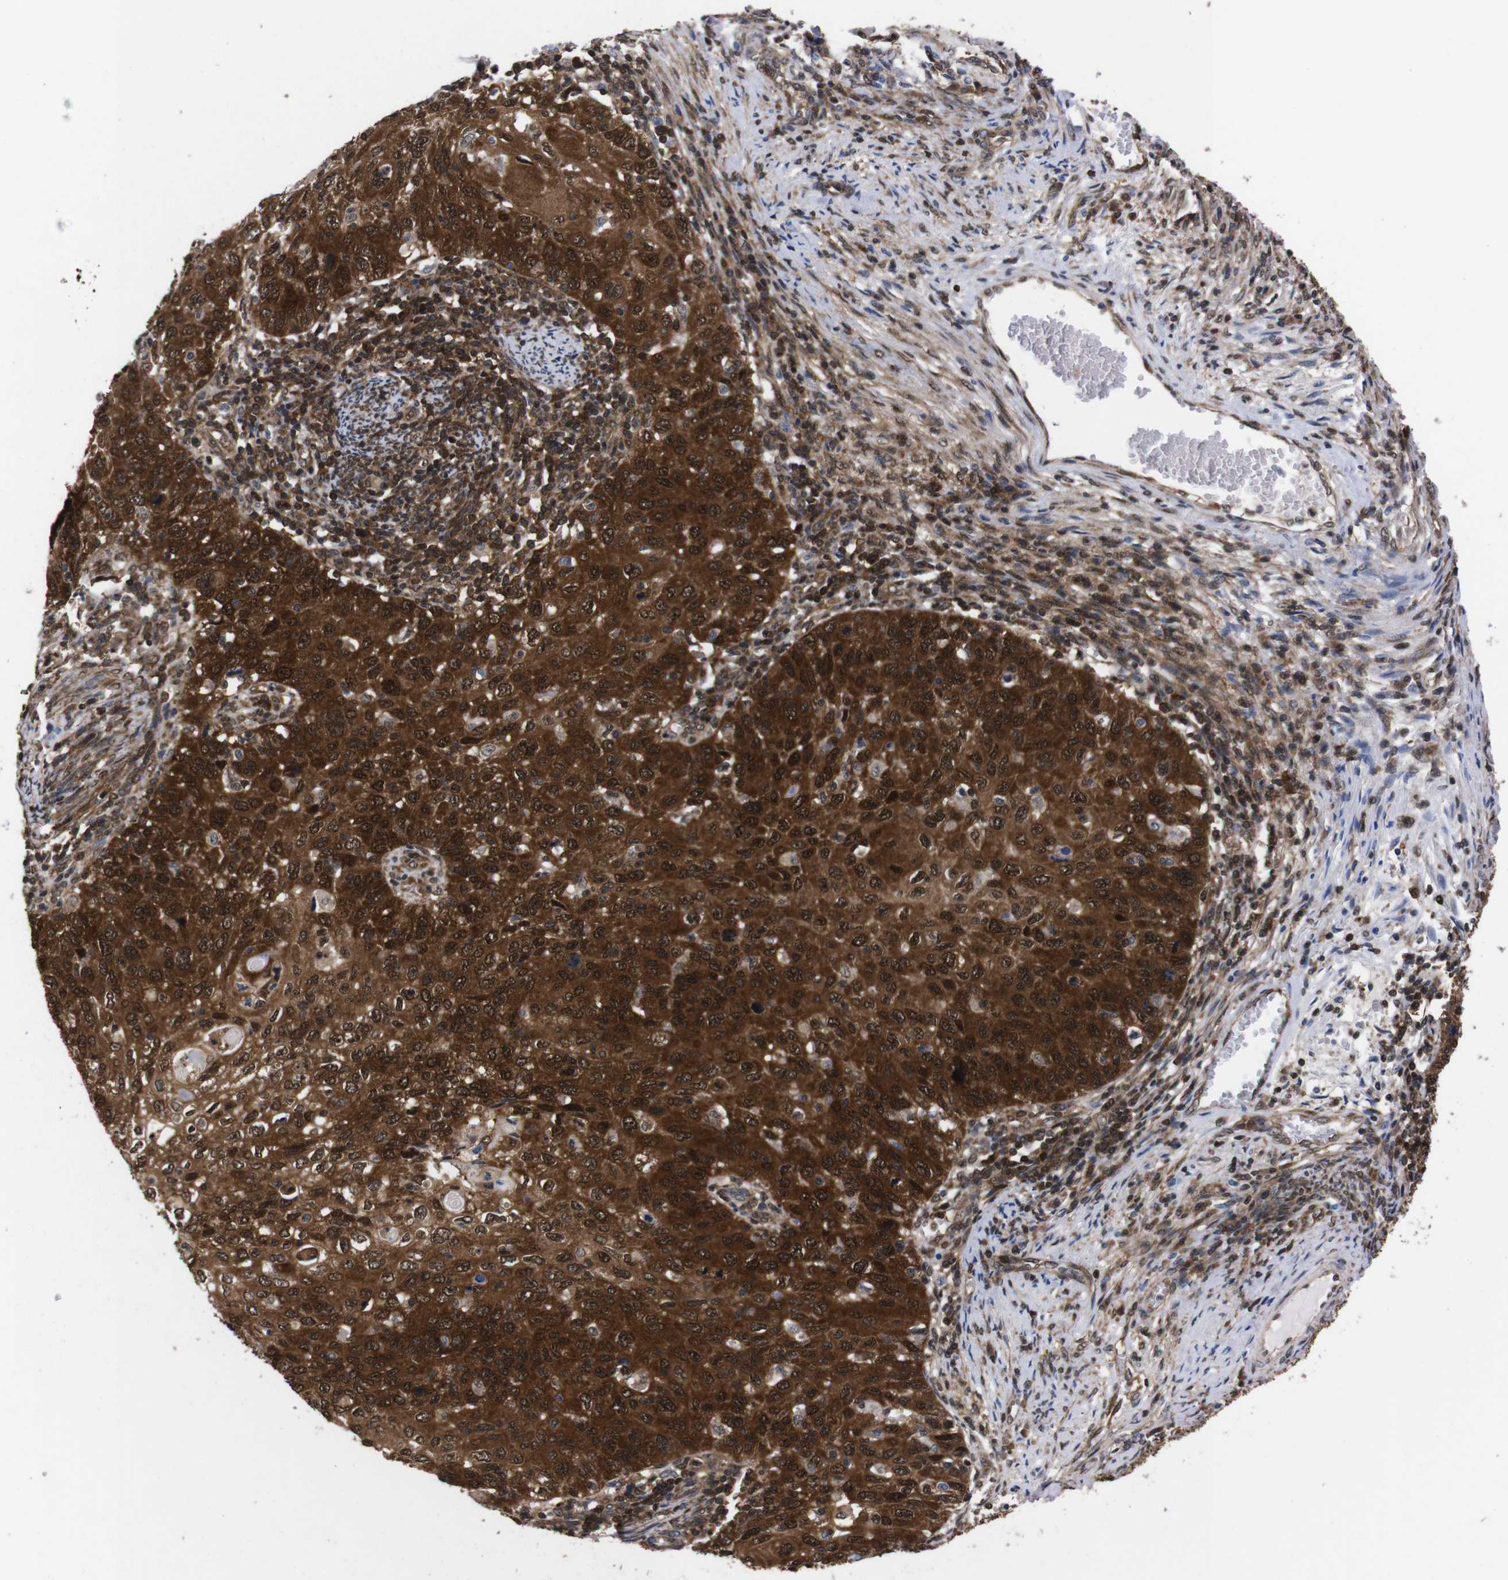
{"staining": {"intensity": "strong", "quantity": ">75%", "location": "cytoplasmic/membranous,nuclear"}, "tissue": "cervical cancer", "cell_type": "Tumor cells", "image_type": "cancer", "snomed": [{"axis": "morphology", "description": "Squamous cell carcinoma, NOS"}, {"axis": "topography", "description": "Cervix"}], "caption": "Protein expression analysis of human cervical squamous cell carcinoma reveals strong cytoplasmic/membranous and nuclear staining in approximately >75% of tumor cells.", "gene": "UBQLN2", "patient": {"sex": "female", "age": 70}}